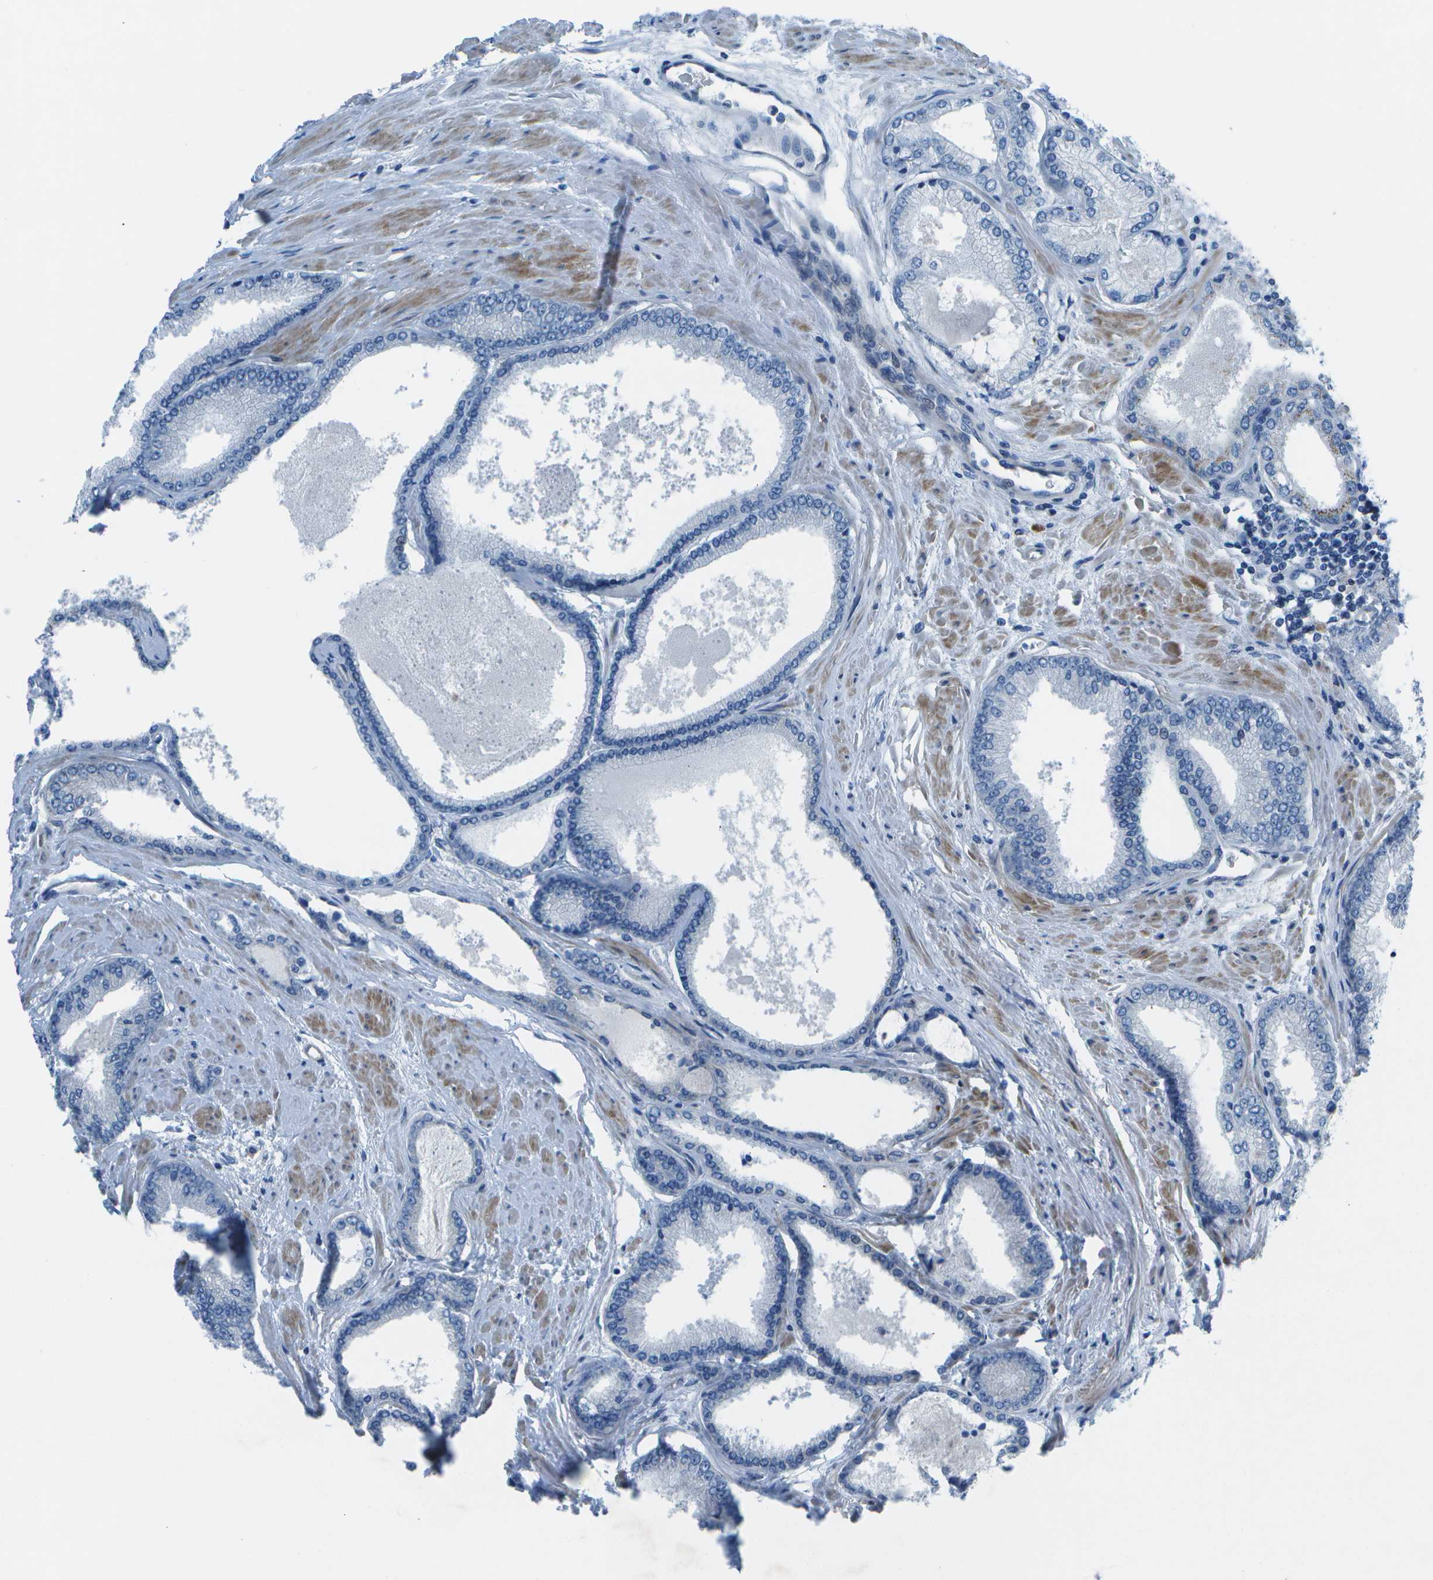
{"staining": {"intensity": "negative", "quantity": "none", "location": "none"}, "tissue": "prostate cancer", "cell_type": "Tumor cells", "image_type": "cancer", "snomed": [{"axis": "morphology", "description": "Adenocarcinoma, High grade"}, {"axis": "topography", "description": "Prostate"}], "caption": "An IHC photomicrograph of prostate cancer is shown. There is no staining in tumor cells of prostate cancer.", "gene": "SORBS3", "patient": {"sex": "male", "age": 61}}